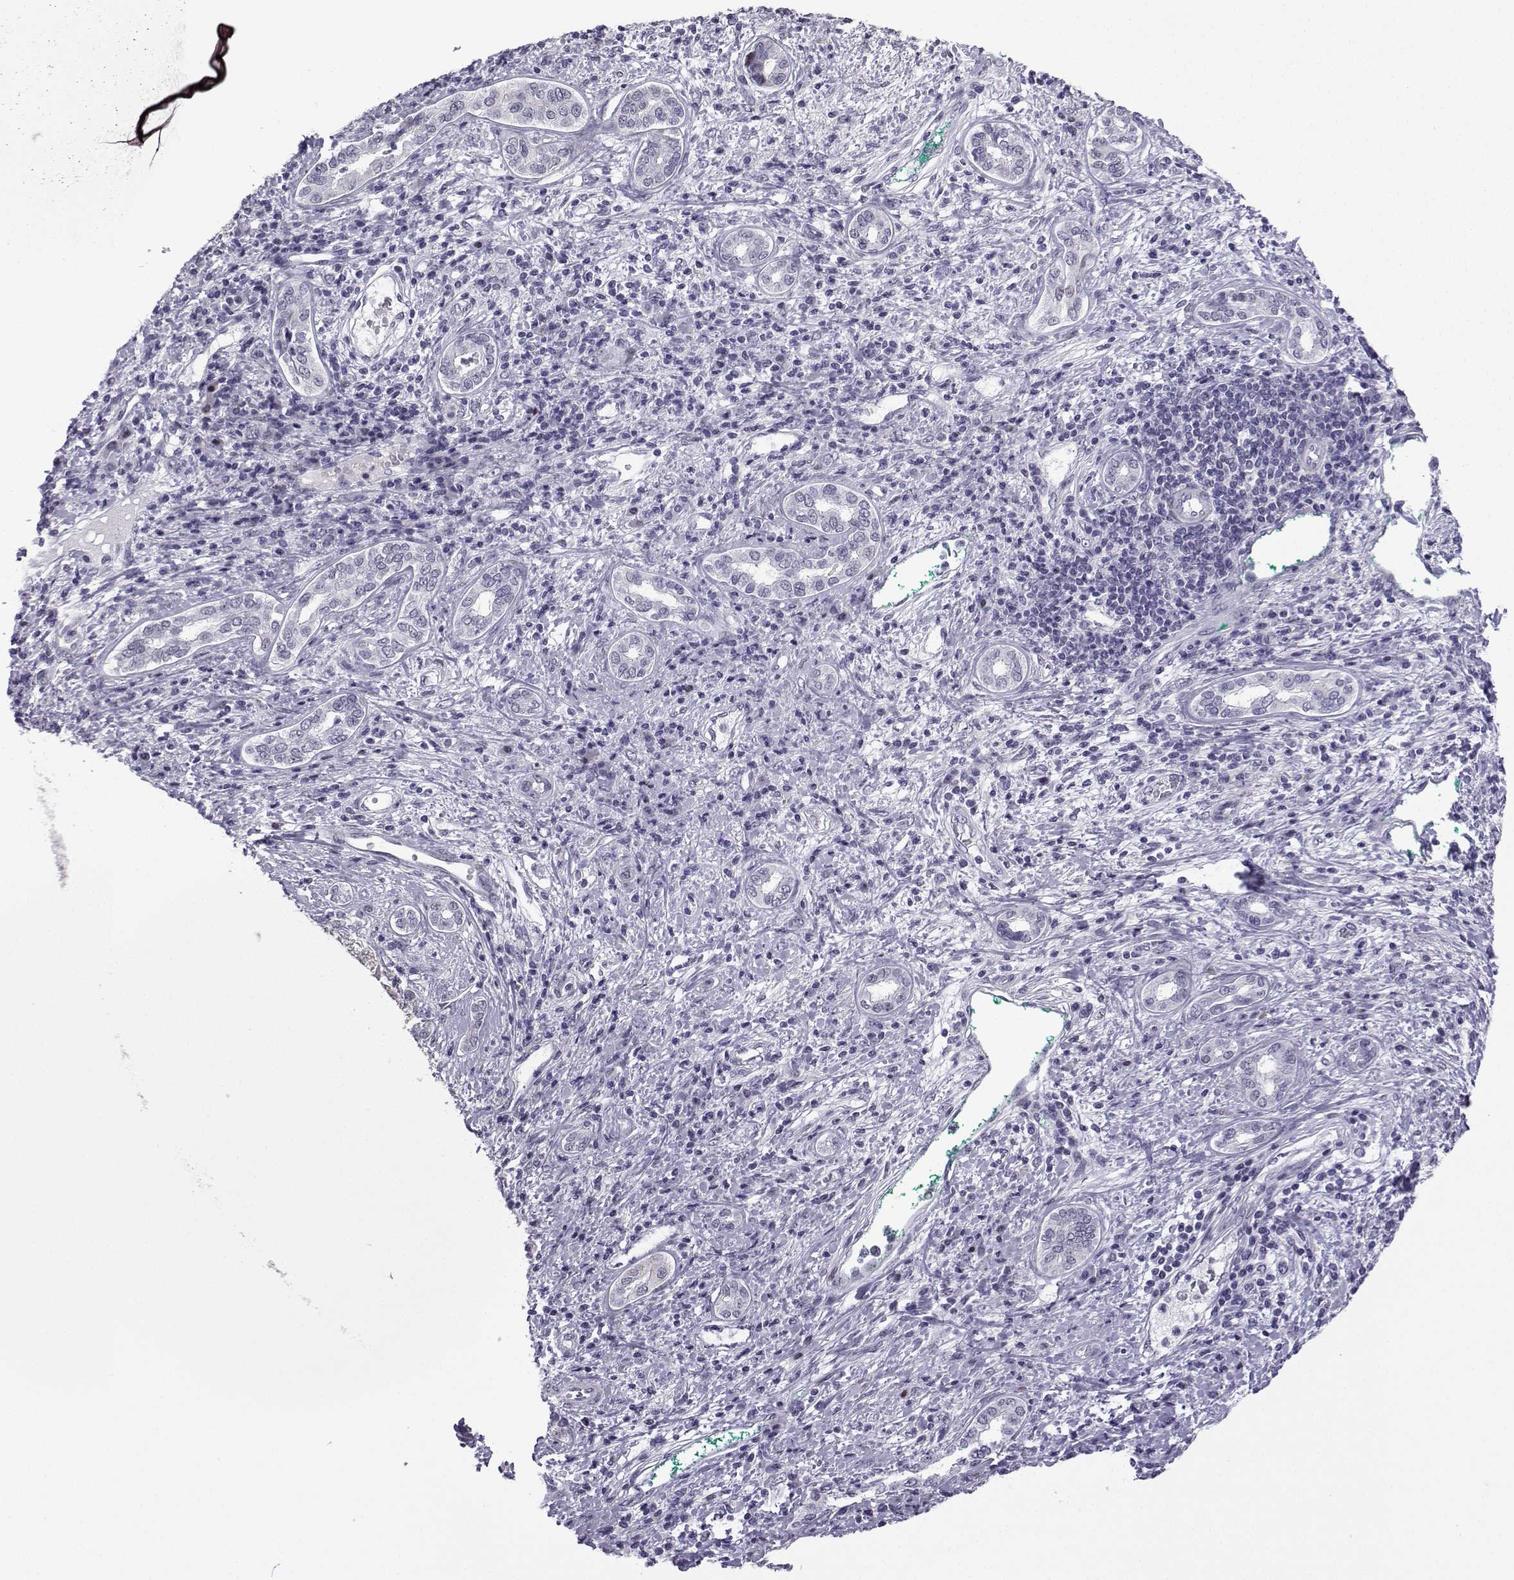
{"staining": {"intensity": "negative", "quantity": "none", "location": "none"}, "tissue": "liver cancer", "cell_type": "Tumor cells", "image_type": "cancer", "snomed": [{"axis": "morphology", "description": "Carcinoma, Hepatocellular, NOS"}, {"axis": "topography", "description": "Liver"}], "caption": "Image shows no protein staining in tumor cells of liver cancer tissue. (Brightfield microscopy of DAB (3,3'-diaminobenzidine) immunohistochemistry (IHC) at high magnification).", "gene": "CFAP70", "patient": {"sex": "male", "age": 65}}